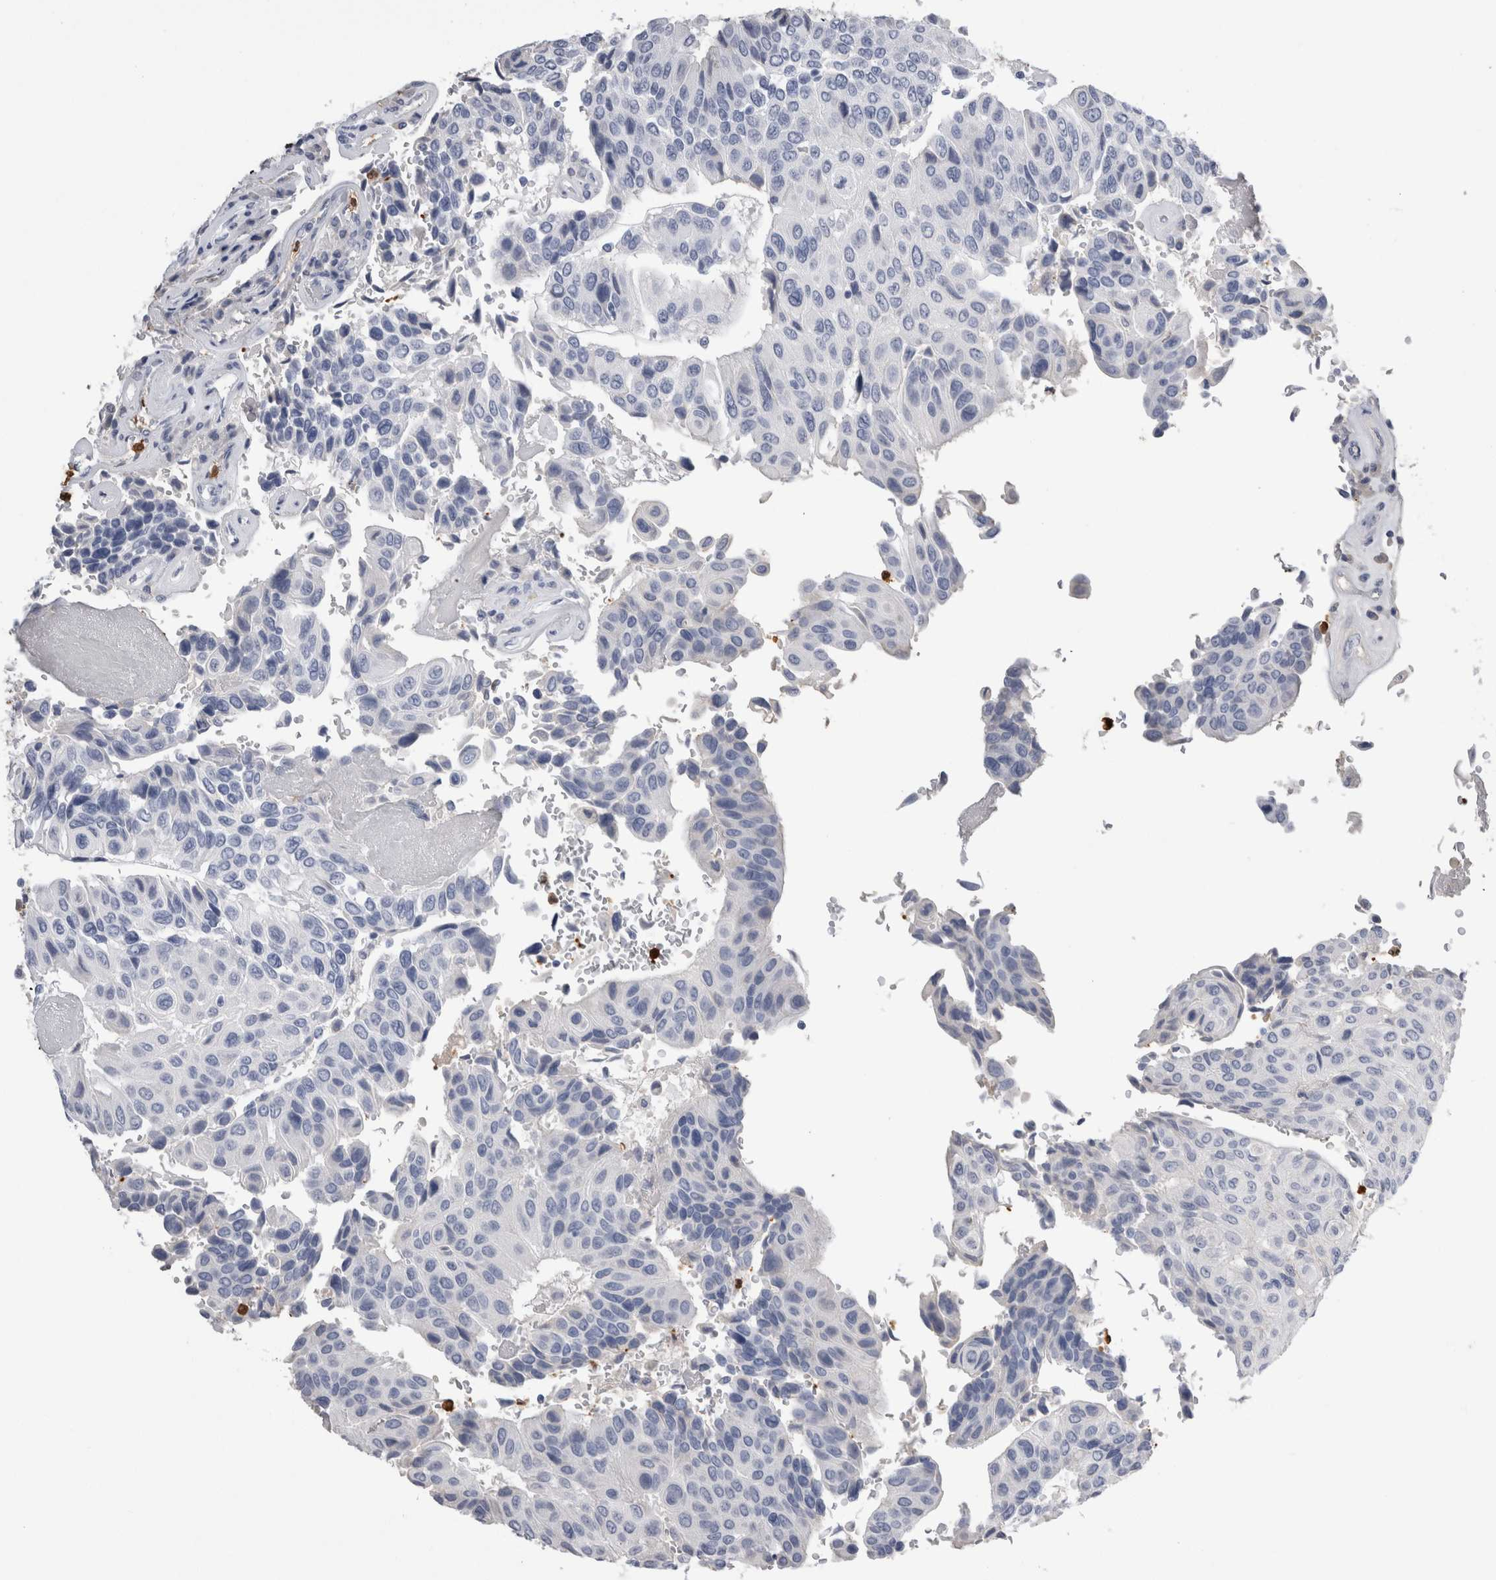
{"staining": {"intensity": "negative", "quantity": "none", "location": "none"}, "tissue": "urothelial cancer", "cell_type": "Tumor cells", "image_type": "cancer", "snomed": [{"axis": "morphology", "description": "Urothelial carcinoma, High grade"}, {"axis": "topography", "description": "Urinary bladder"}], "caption": "A high-resolution histopathology image shows IHC staining of urothelial carcinoma (high-grade), which reveals no significant positivity in tumor cells. Brightfield microscopy of IHC stained with DAB (3,3'-diaminobenzidine) (brown) and hematoxylin (blue), captured at high magnification.", "gene": "S100A12", "patient": {"sex": "male", "age": 66}}